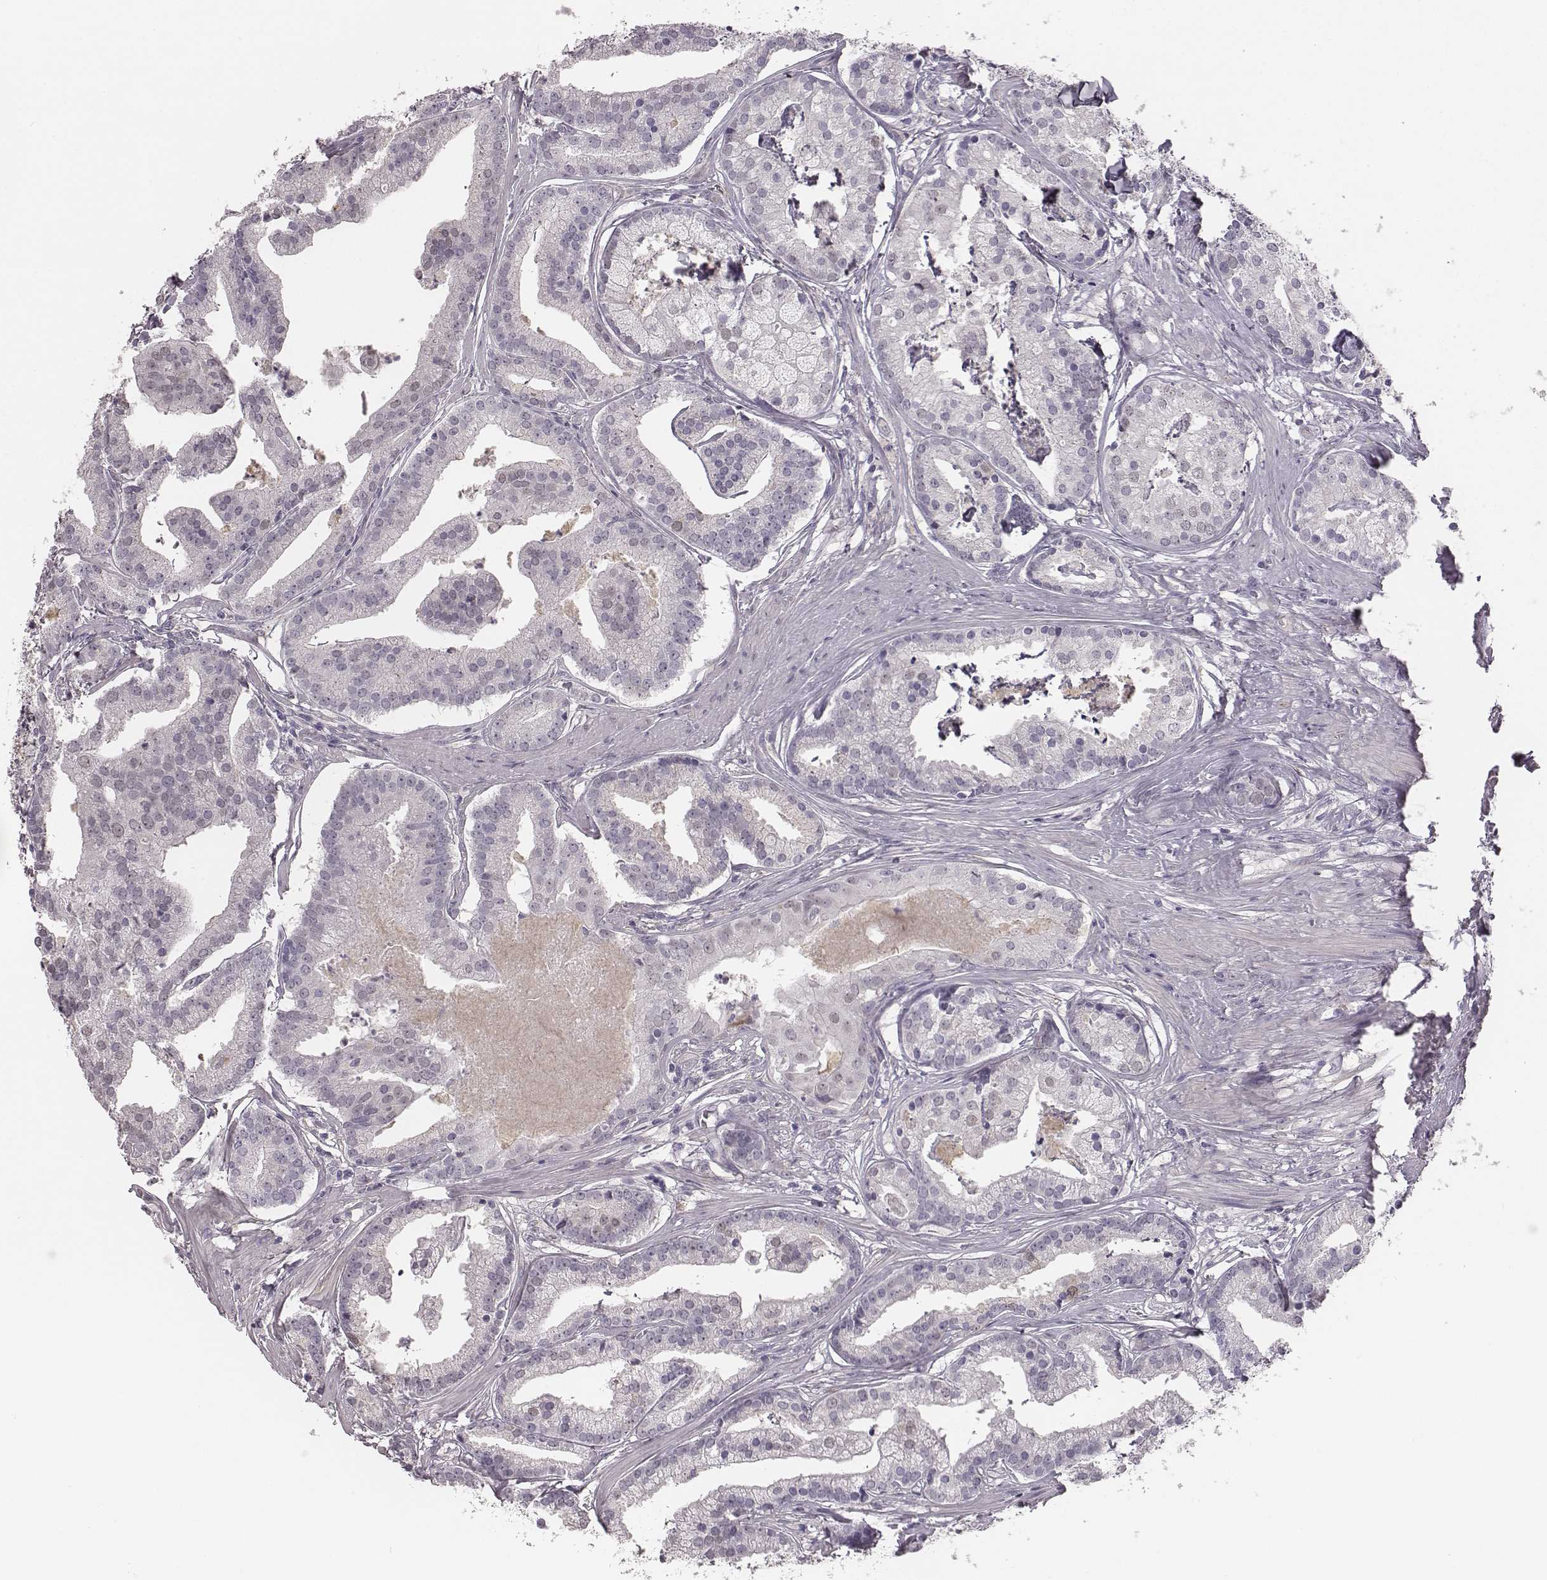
{"staining": {"intensity": "negative", "quantity": "none", "location": "none"}, "tissue": "prostate cancer", "cell_type": "Tumor cells", "image_type": "cancer", "snomed": [{"axis": "morphology", "description": "Adenocarcinoma, NOS"}, {"axis": "topography", "description": "Prostate and seminal vesicle, NOS"}, {"axis": "topography", "description": "Prostate"}], "caption": "DAB (3,3'-diaminobenzidine) immunohistochemical staining of prostate cancer (adenocarcinoma) exhibits no significant positivity in tumor cells.", "gene": "PBK", "patient": {"sex": "male", "age": 44}}